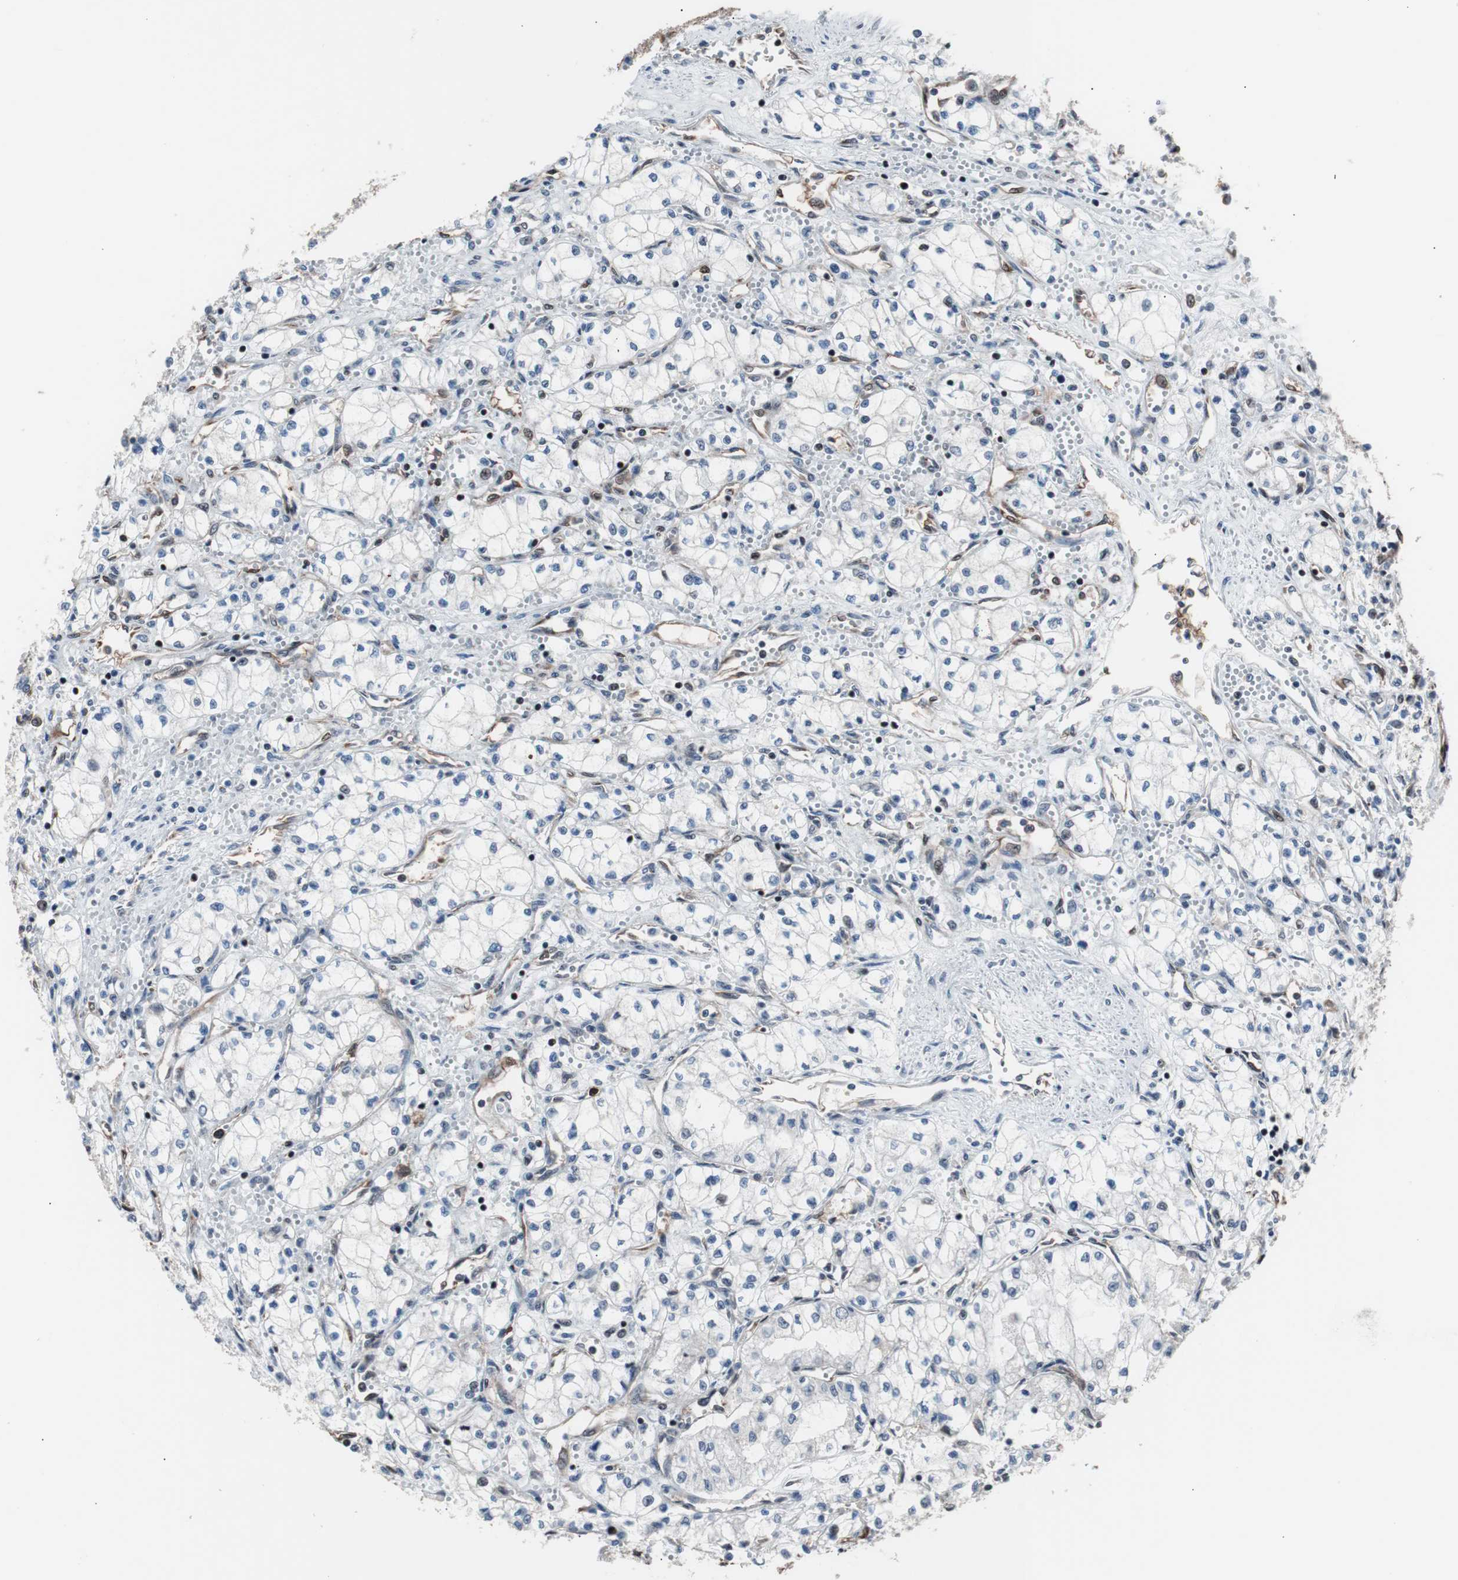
{"staining": {"intensity": "weak", "quantity": "<25%", "location": "nuclear"}, "tissue": "renal cancer", "cell_type": "Tumor cells", "image_type": "cancer", "snomed": [{"axis": "morphology", "description": "Normal tissue, NOS"}, {"axis": "morphology", "description": "Adenocarcinoma, NOS"}, {"axis": "topography", "description": "Kidney"}], "caption": "Immunohistochemistry (IHC) histopathology image of human renal adenocarcinoma stained for a protein (brown), which reveals no expression in tumor cells.", "gene": "POGZ", "patient": {"sex": "male", "age": 59}}